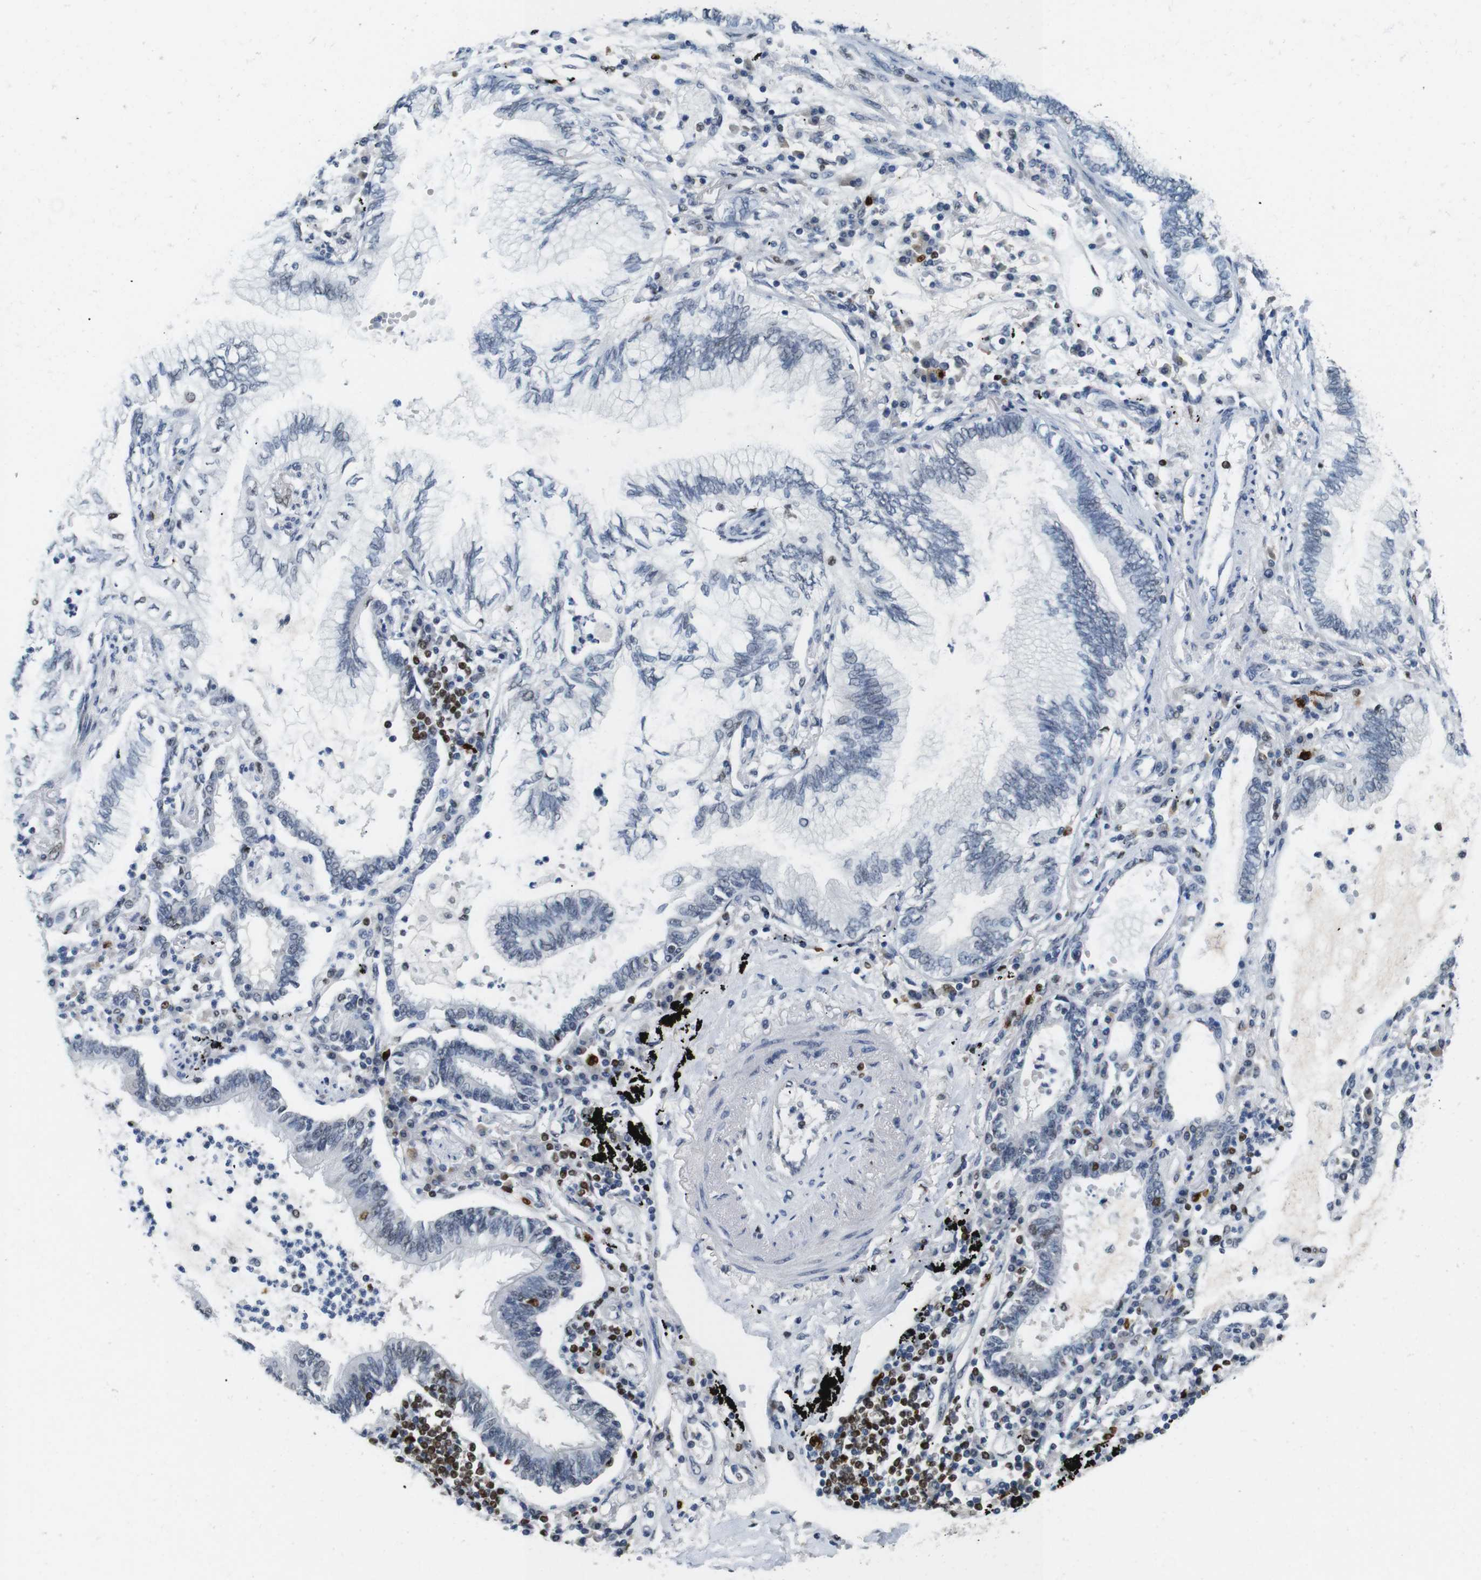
{"staining": {"intensity": "negative", "quantity": "none", "location": "none"}, "tissue": "lung cancer", "cell_type": "Tumor cells", "image_type": "cancer", "snomed": [{"axis": "morphology", "description": "Normal tissue, NOS"}, {"axis": "morphology", "description": "Adenocarcinoma, NOS"}, {"axis": "topography", "description": "Bronchus"}, {"axis": "topography", "description": "Lung"}], "caption": "High magnification brightfield microscopy of adenocarcinoma (lung) stained with DAB (brown) and counterstained with hematoxylin (blue): tumor cells show no significant positivity.", "gene": "IRF8", "patient": {"sex": "female", "age": 70}}